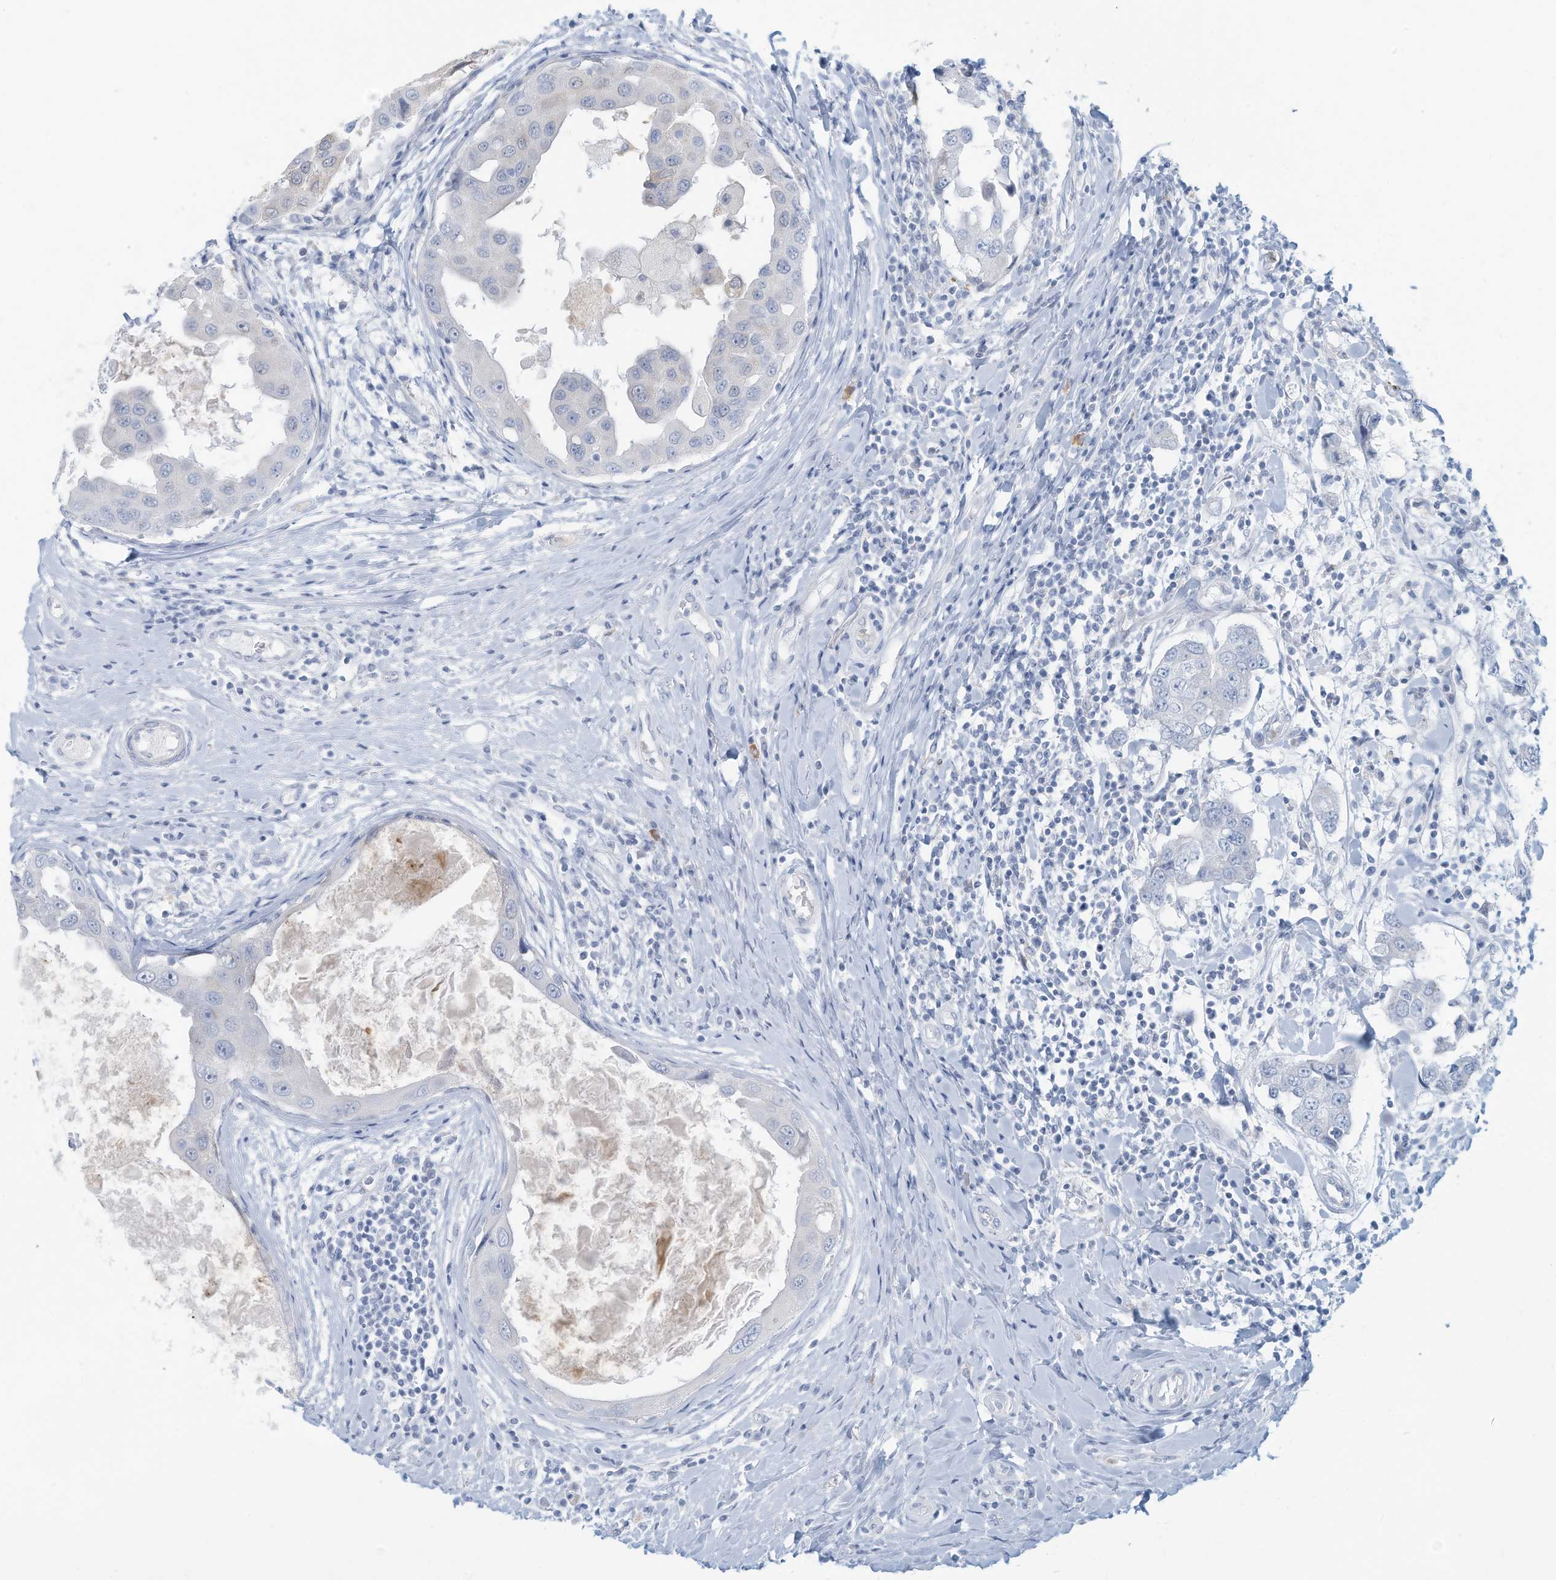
{"staining": {"intensity": "negative", "quantity": "none", "location": "none"}, "tissue": "breast cancer", "cell_type": "Tumor cells", "image_type": "cancer", "snomed": [{"axis": "morphology", "description": "Duct carcinoma"}, {"axis": "topography", "description": "Breast"}], "caption": "Immunohistochemistry micrograph of neoplastic tissue: human invasive ductal carcinoma (breast) stained with DAB exhibits no significant protein staining in tumor cells.", "gene": "ERI2", "patient": {"sex": "female", "age": 27}}